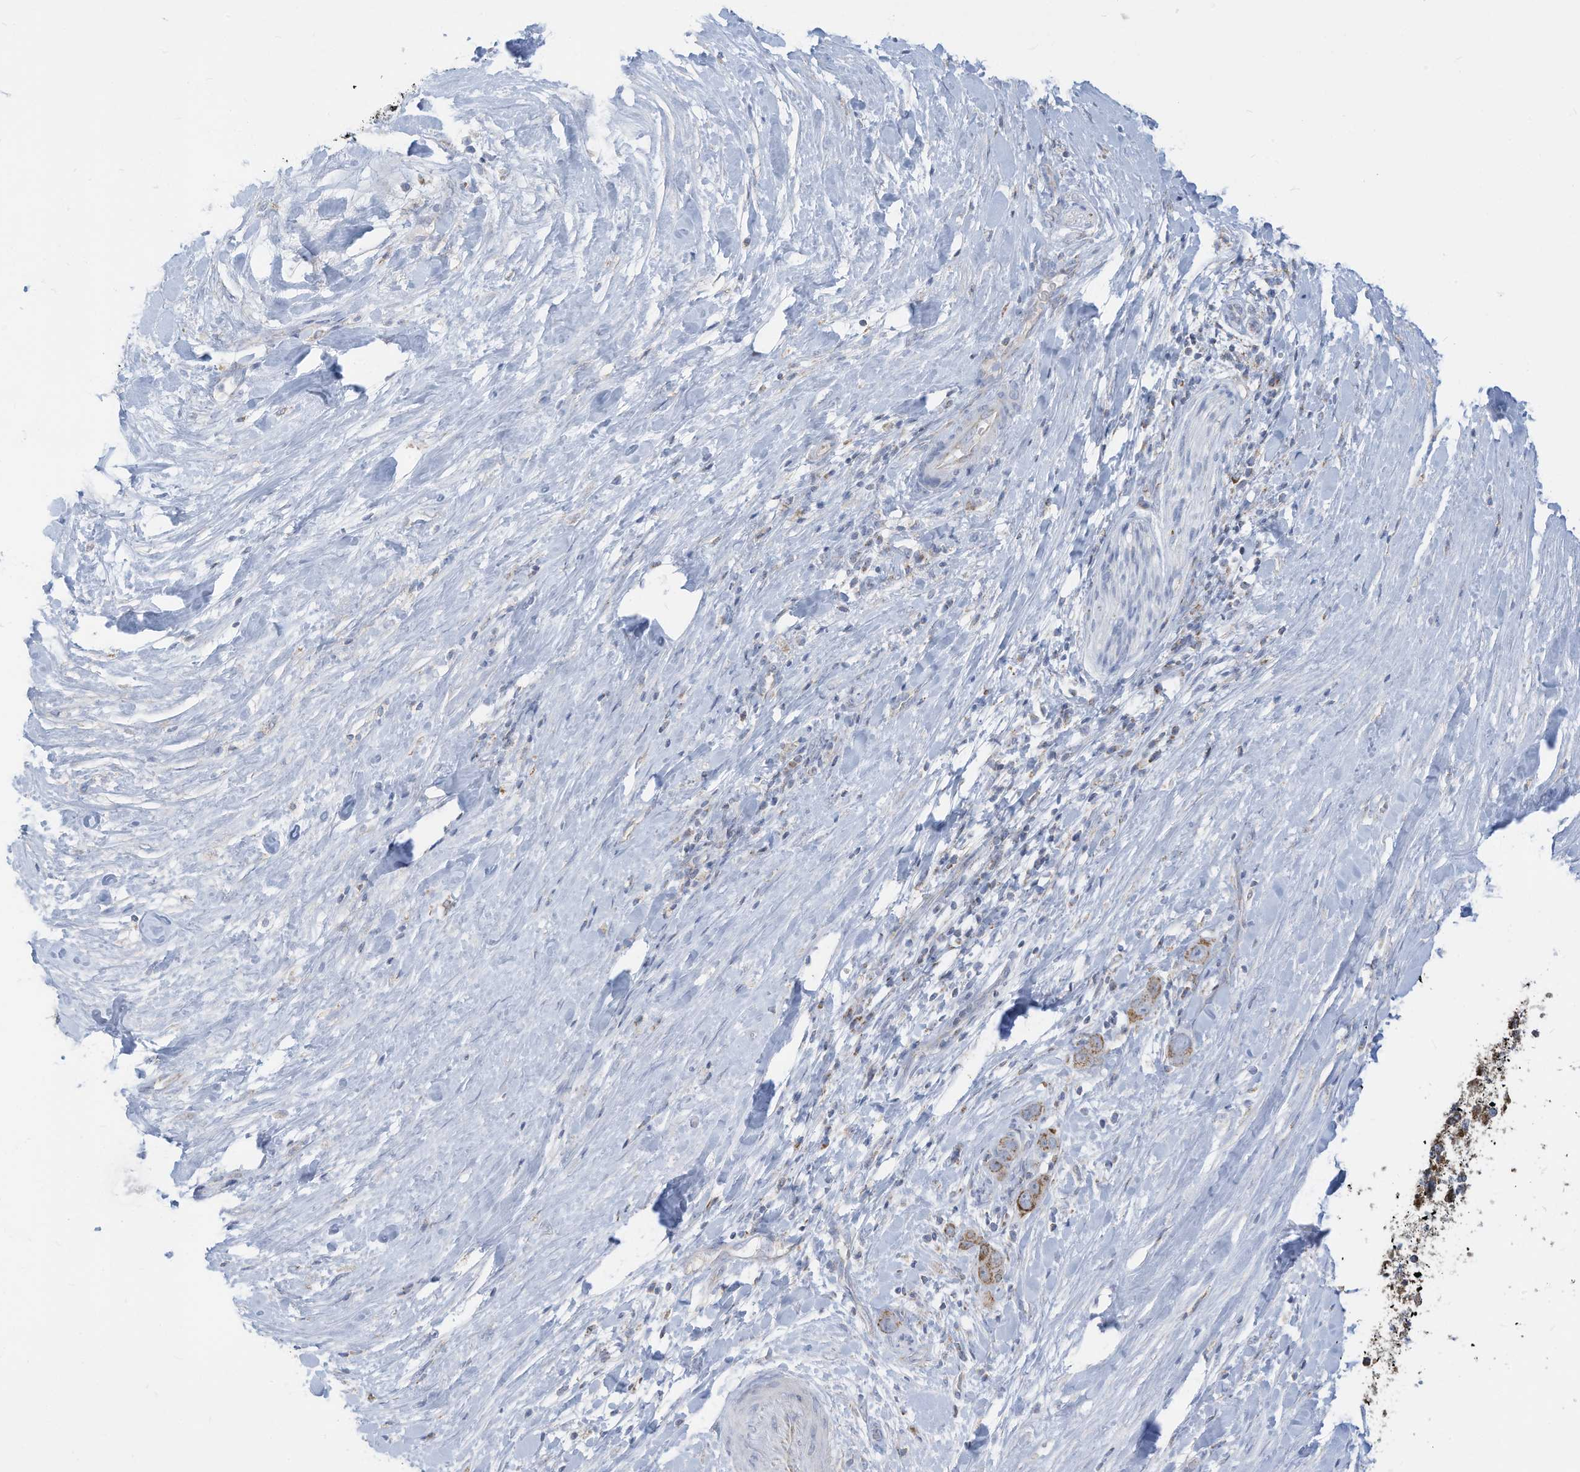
{"staining": {"intensity": "moderate", "quantity": "25%-75%", "location": "cytoplasmic/membranous"}, "tissue": "liver cancer", "cell_type": "Tumor cells", "image_type": "cancer", "snomed": [{"axis": "morphology", "description": "Cholangiocarcinoma"}, {"axis": "topography", "description": "Liver"}], "caption": "An IHC image of neoplastic tissue is shown. Protein staining in brown highlights moderate cytoplasmic/membranous positivity in cholangiocarcinoma (liver) within tumor cells. (Stains: DAB in brown, nuclei in blue, Microscopy: brightfield microscopy at high magnification).", "gene": "NLN", "patient": {"sex": "female", "age": 52}}